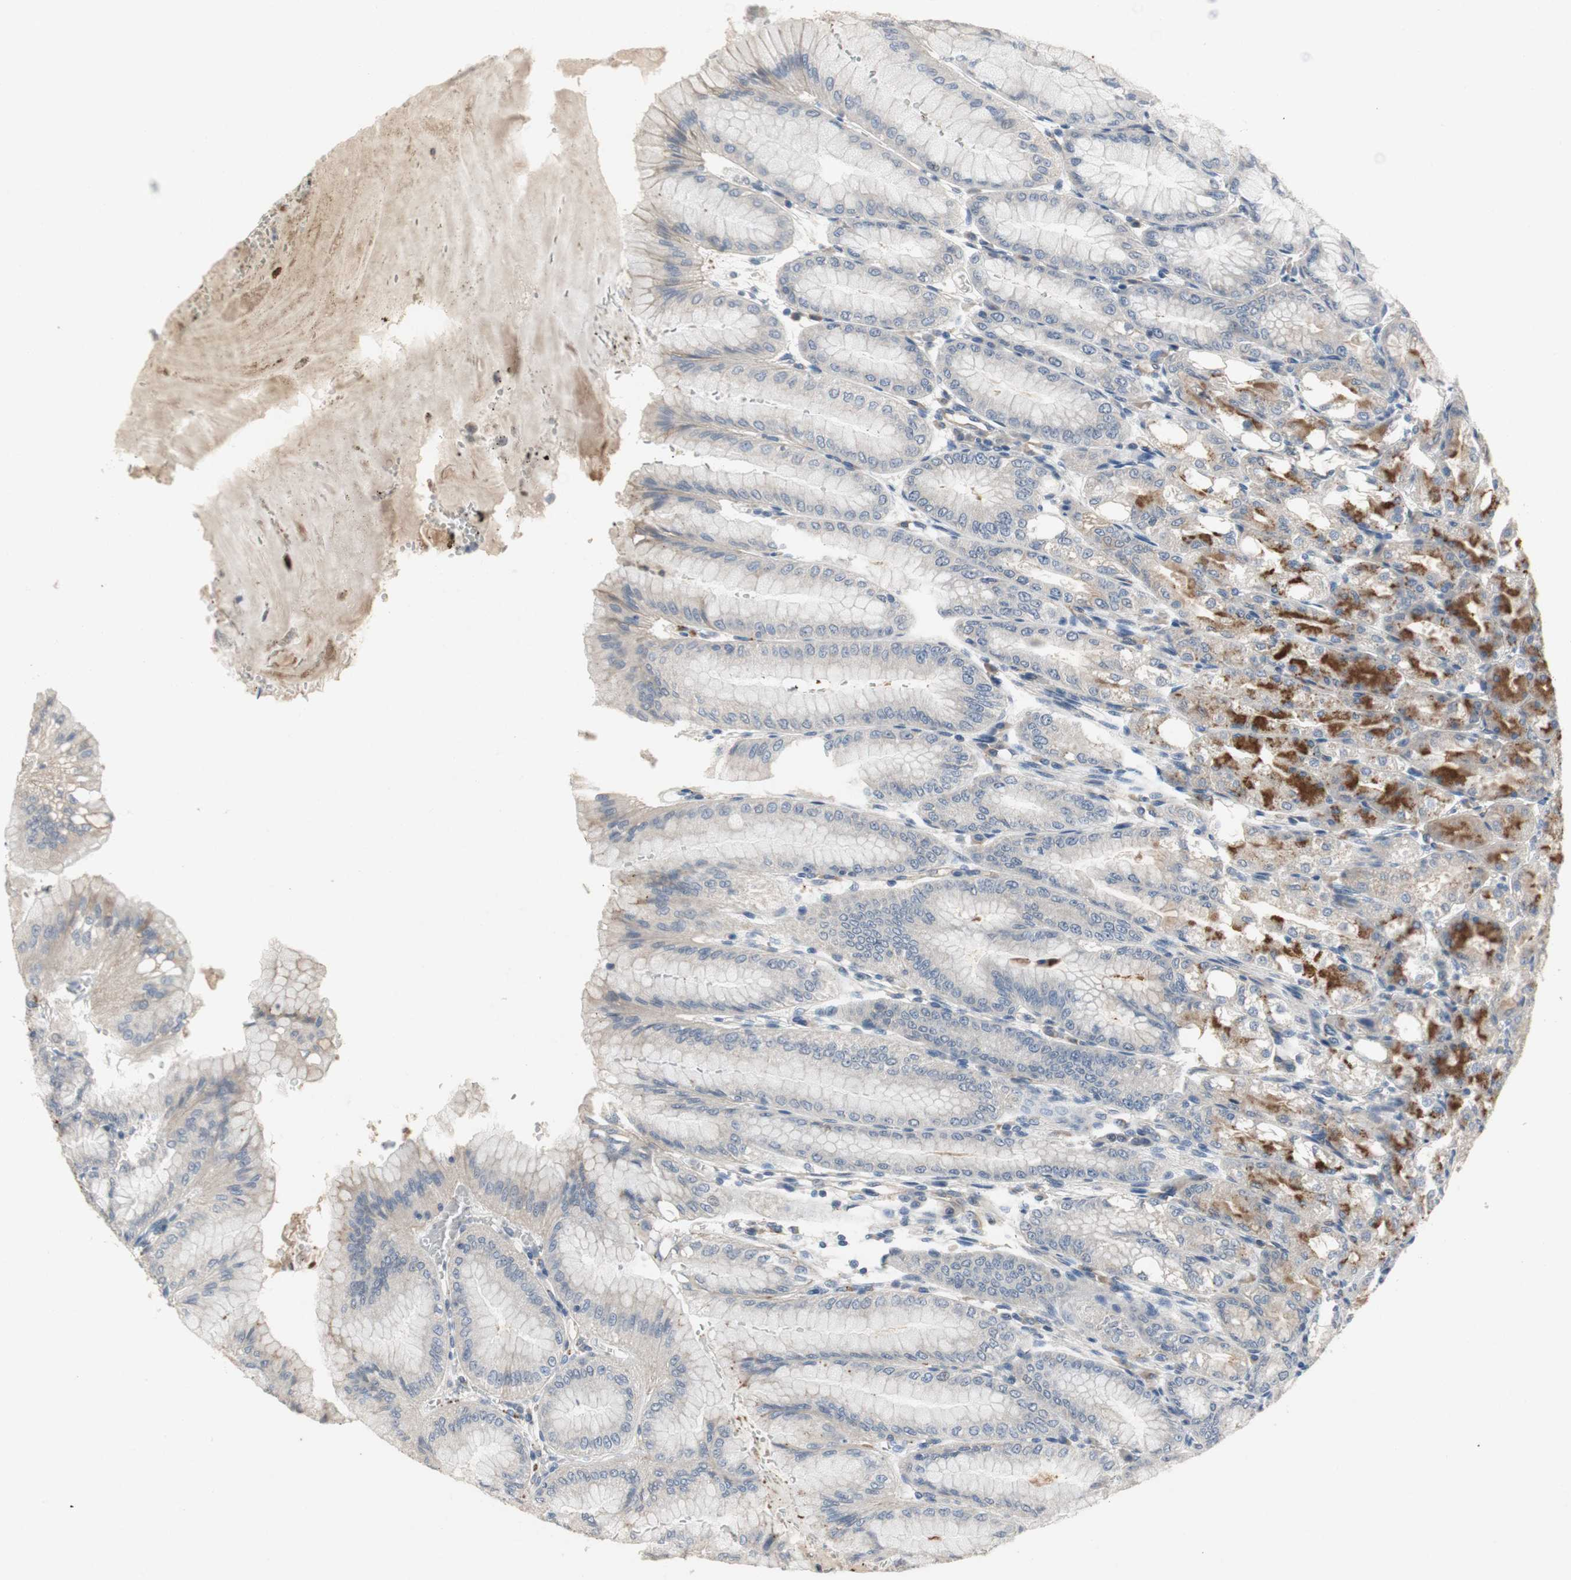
{"staining": {"intensity": "moderate", "quantity": "<25%", "location": "cytoplasmic/membranous"}, "tissue": "stomach", "cell_type": "Glandular cells", "image_type": "normal", "snomed": [{"axis": "morphology", "description": "Normal tissue, NOS"}, {"axis": "topography", "description": "Stomach, lower"}], "caption": "IHC image of unremarkable human stomach stained for a protein (brown), which shows low levels of moderate cytoplasmic/membranous staining in about <25% of glandular cells.", "gene": "ALPL", "patient": {"sex": "male", "age": 71}}